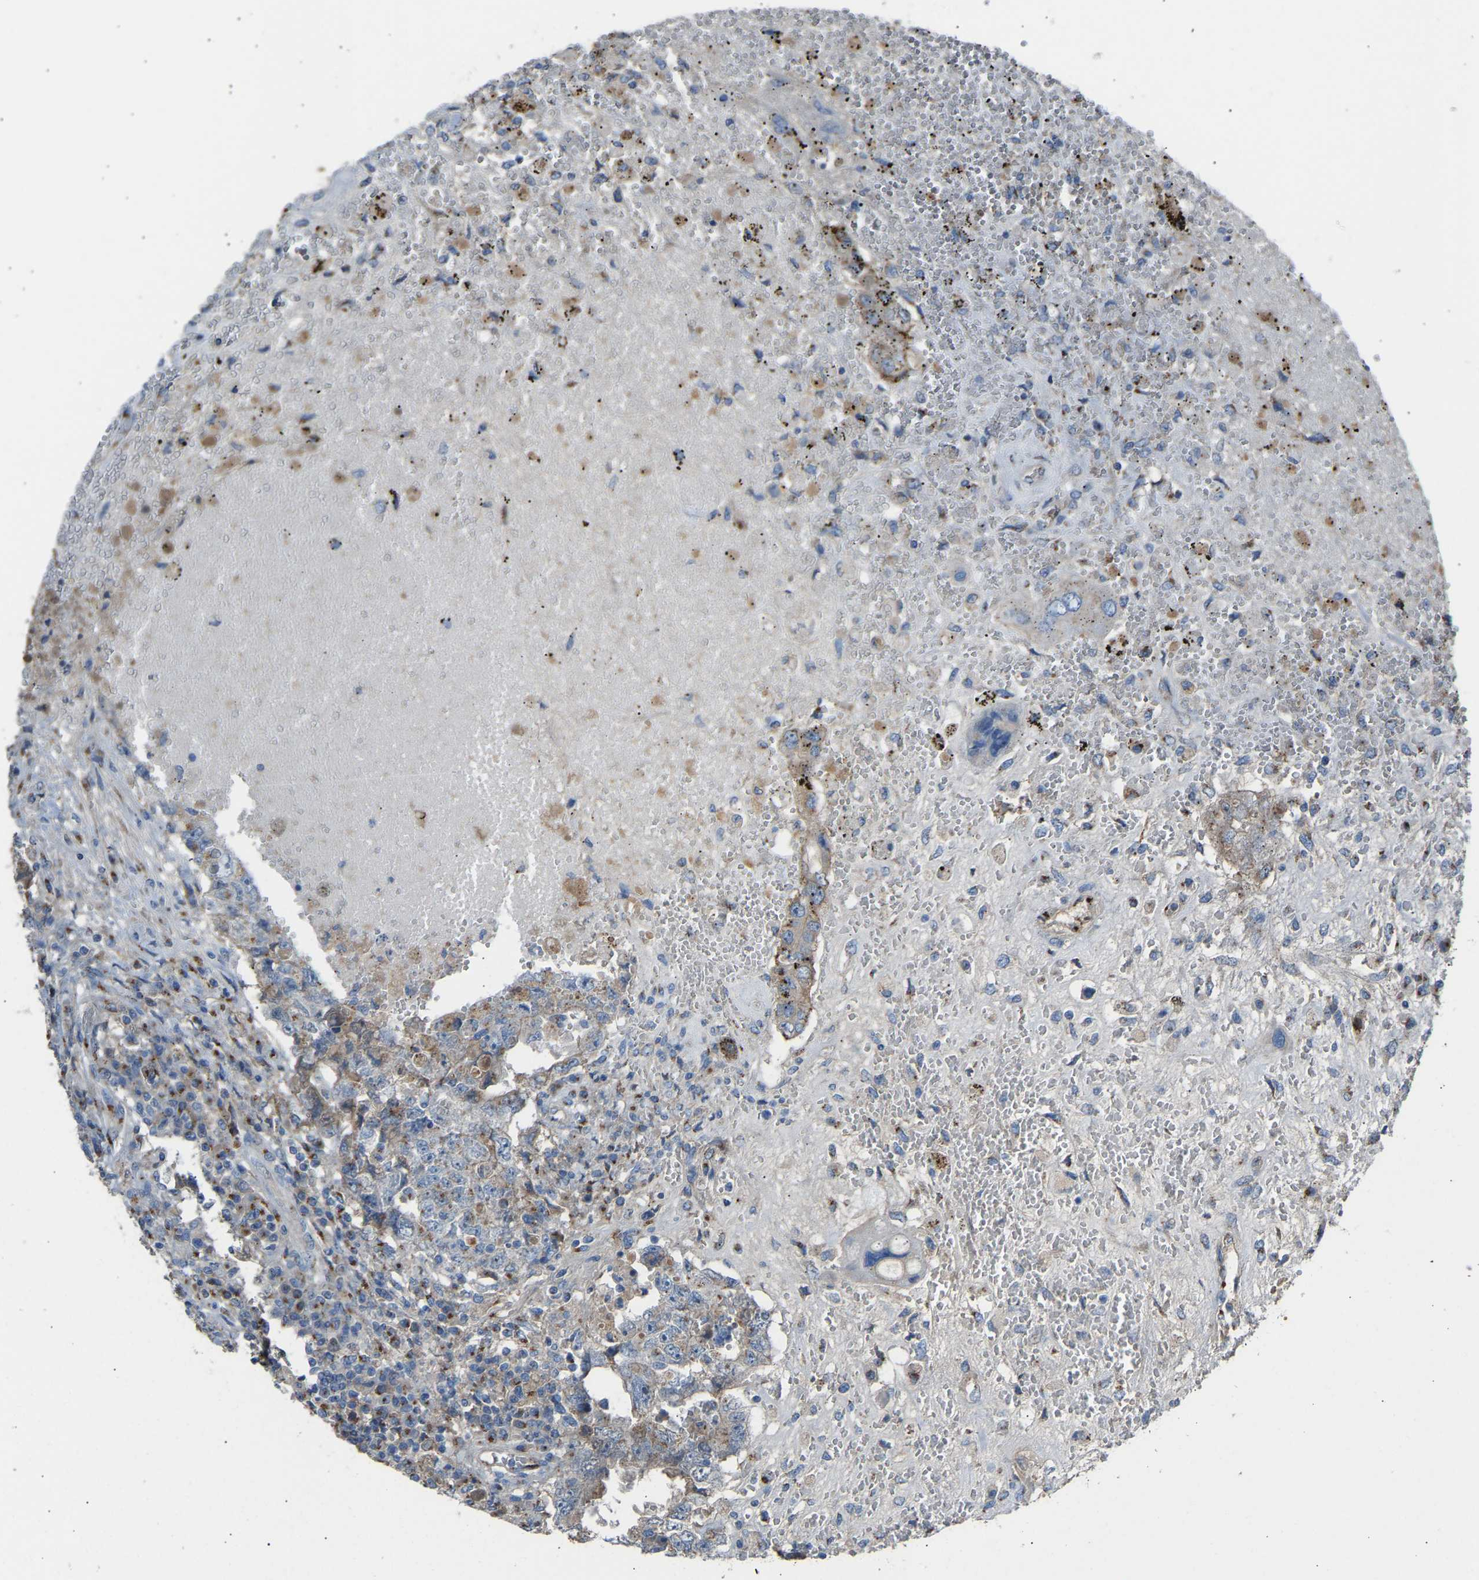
{"staining": {"intensity": "weak", "quantity": "25%-75%", "location": "cytoplasmic/membranous"}, "tissue": "testis cancer", "cell_type": "Tumor cells", "image_type": "cancer", "snomed": [{"axis": "morphology", "description": "Carcinoma, Embryonal, NOS"}, {"axis": "topography", "description": "Testis"}], "caption": "High-power microscopy captured an immunohistochemistry (IHC) histopathology image of testis cancer (embryonal carcinoma), revealing weak cytoplasmic/membranous expression in approximately 25%-75% of tumor cells. The staining is performed using DAB brown chromogen to label protein expression. The nuclei are counter-stained blue using hematoxylin.", "gene": "CYREN", "patient": {"sex": "male", "age": 26}}